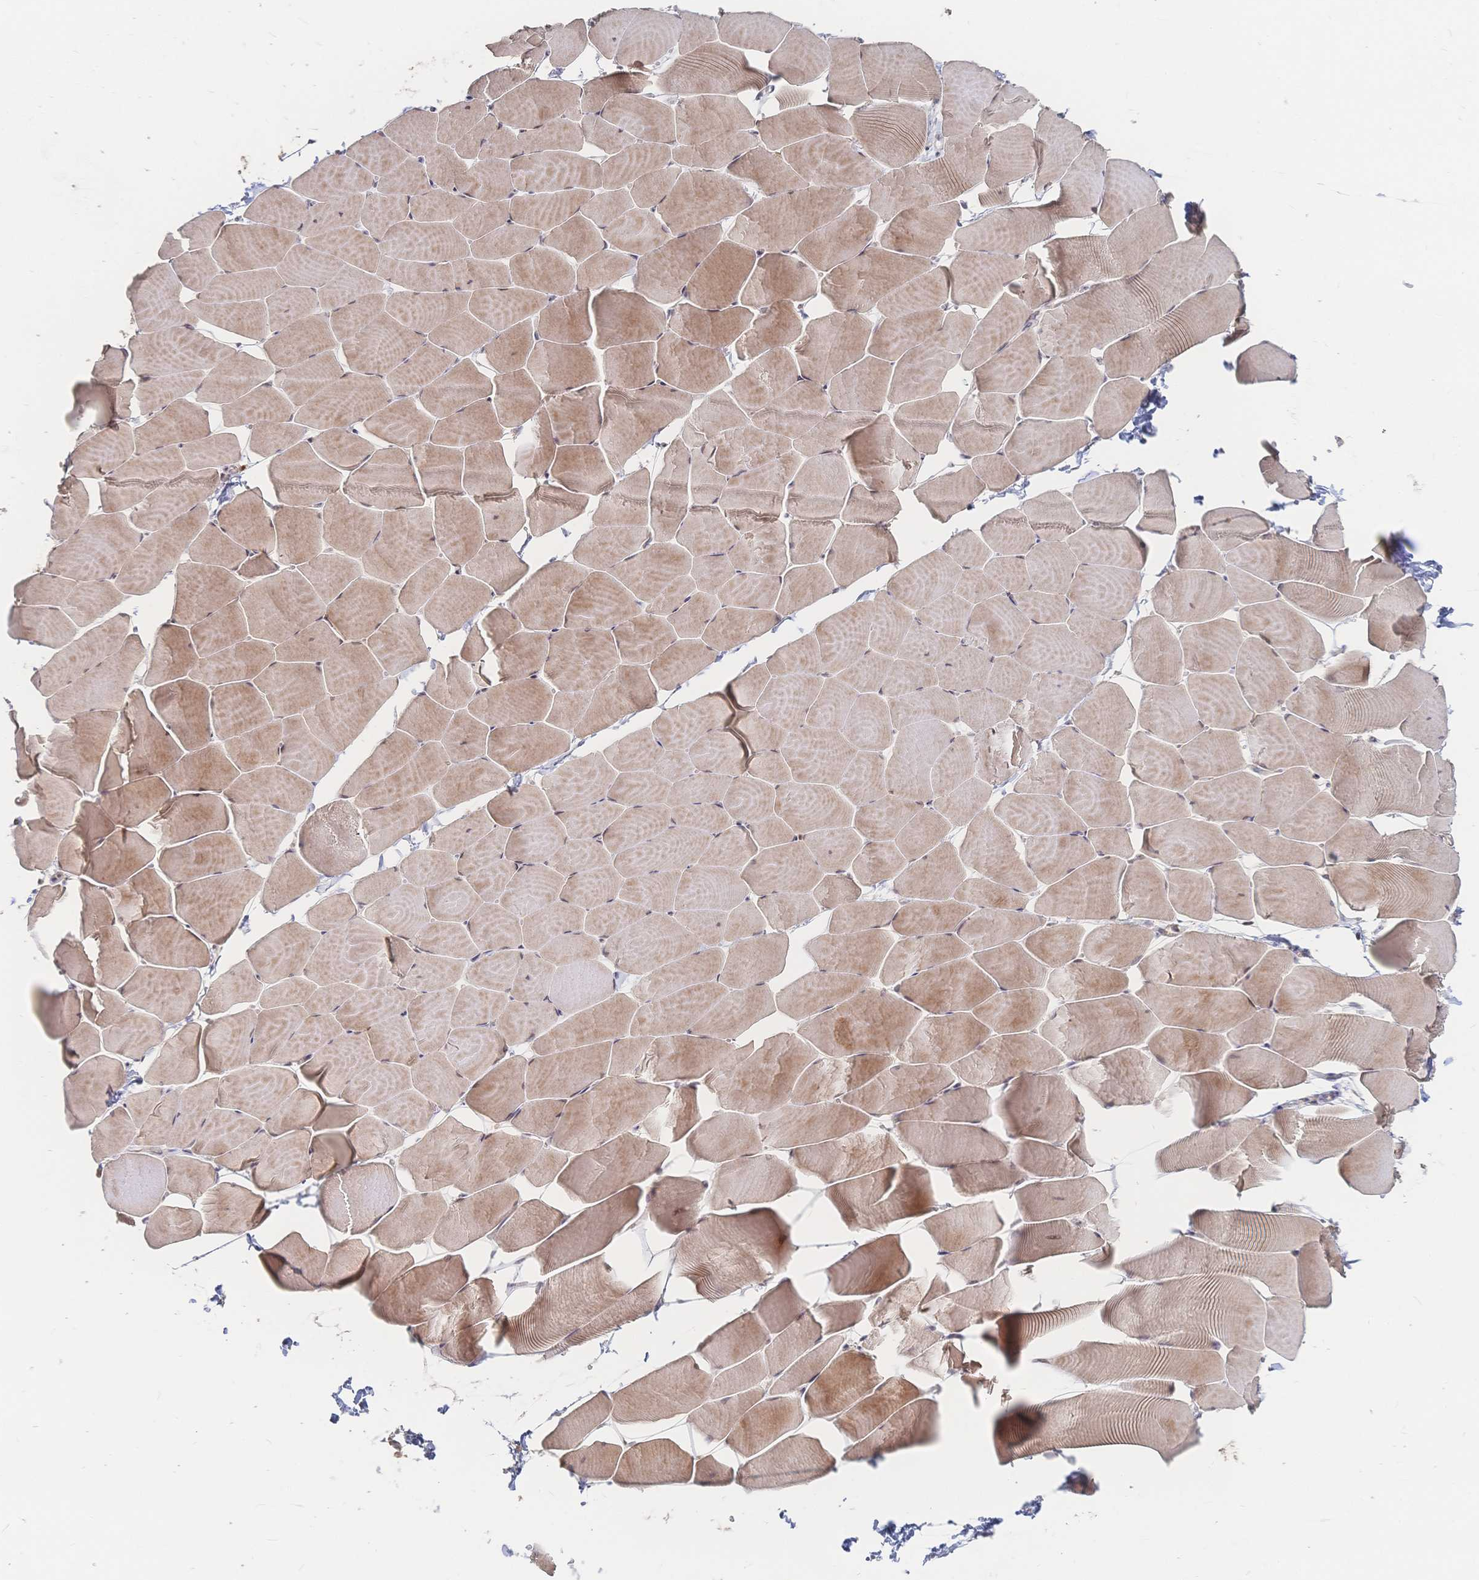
{"staining": {"intensity": "weak", "quantity": ">75%", "location": "cytoplasmic/membranous"}, "tissue": "skeletal muscle", "cell_type": "Myocytes", "image_type": "normal", "snomed": [{"axis": "morphology", "description": "Normal tissue, NOS"}, {"axis": "topography", "description": "Skeletal muscle"}], "caption": "The photomicrograph exhibits immunohistochemical staining of normal skeletal muscle. There is weak cytoplasmic/membranous staining is identified in approximately >75% of myocytes.", "gene": "LRP5", "patient": {"sex": "male", "age": 25}}